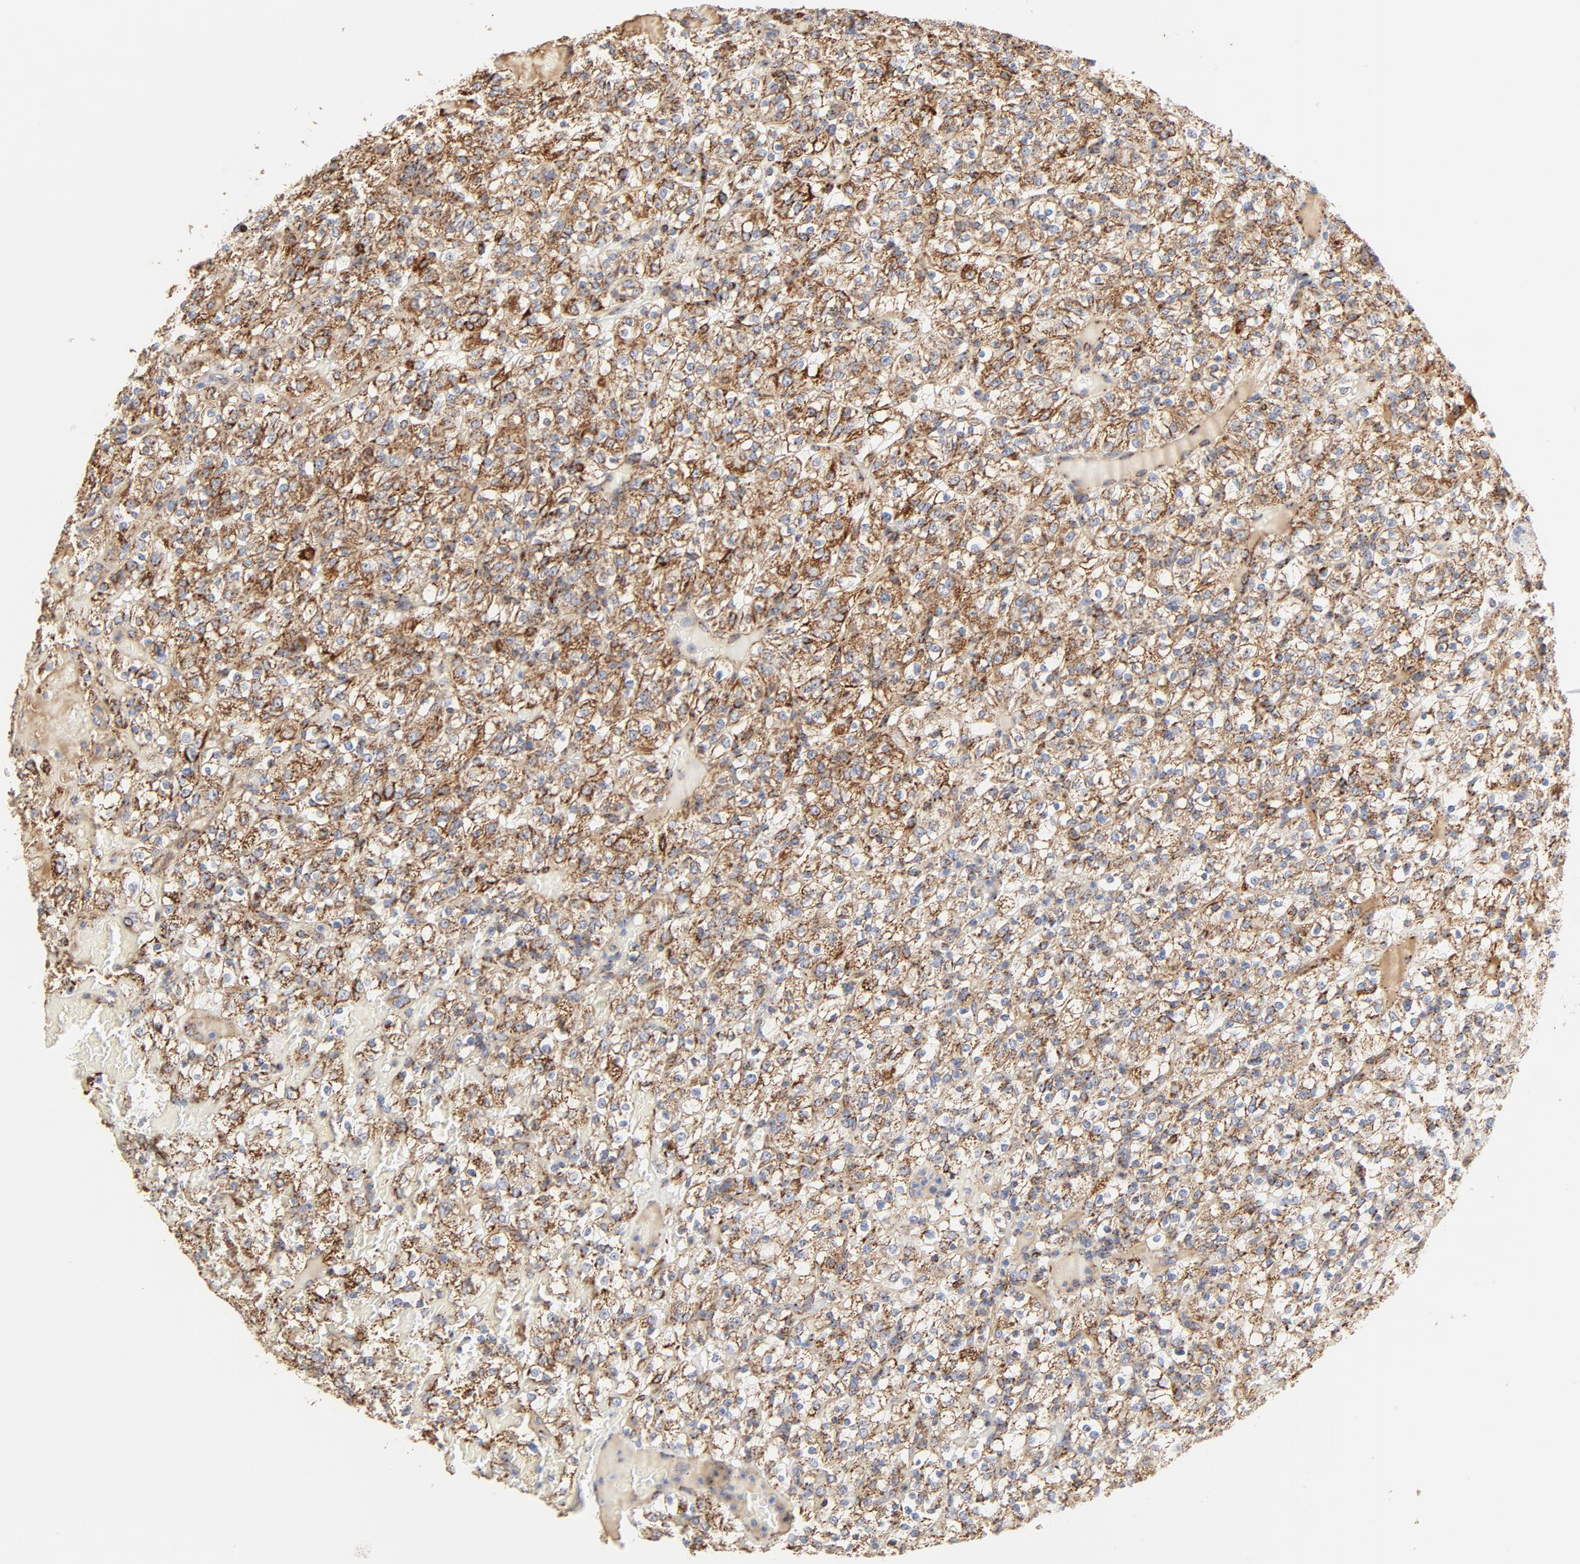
{"staining": {"intensity": "strong", "quantity": ">75%", "location": "cytoplasmic/membranous"}, "tissue": "renal cancer", "cell_type": "Tumor cells", "image_type": "cancer", "snomed": [{"axis": "morphology", "description": "Normal tissue, NOS"}, {"axis": "morphology", "description": "Adenocarcinoma, NOS"}, {"axis": "topography", "description": "Kidney"}], "caption": "Protein staining by immunohistochemistry displays strong cytoplasmic/membranous positivity in about >75% of tumor cells in renal cancer. (DAB IHC, brown staining for protein, blue staining for nuclei).", "gene": "PCNX4", "patient": {"sex": "female", "age": 72}}